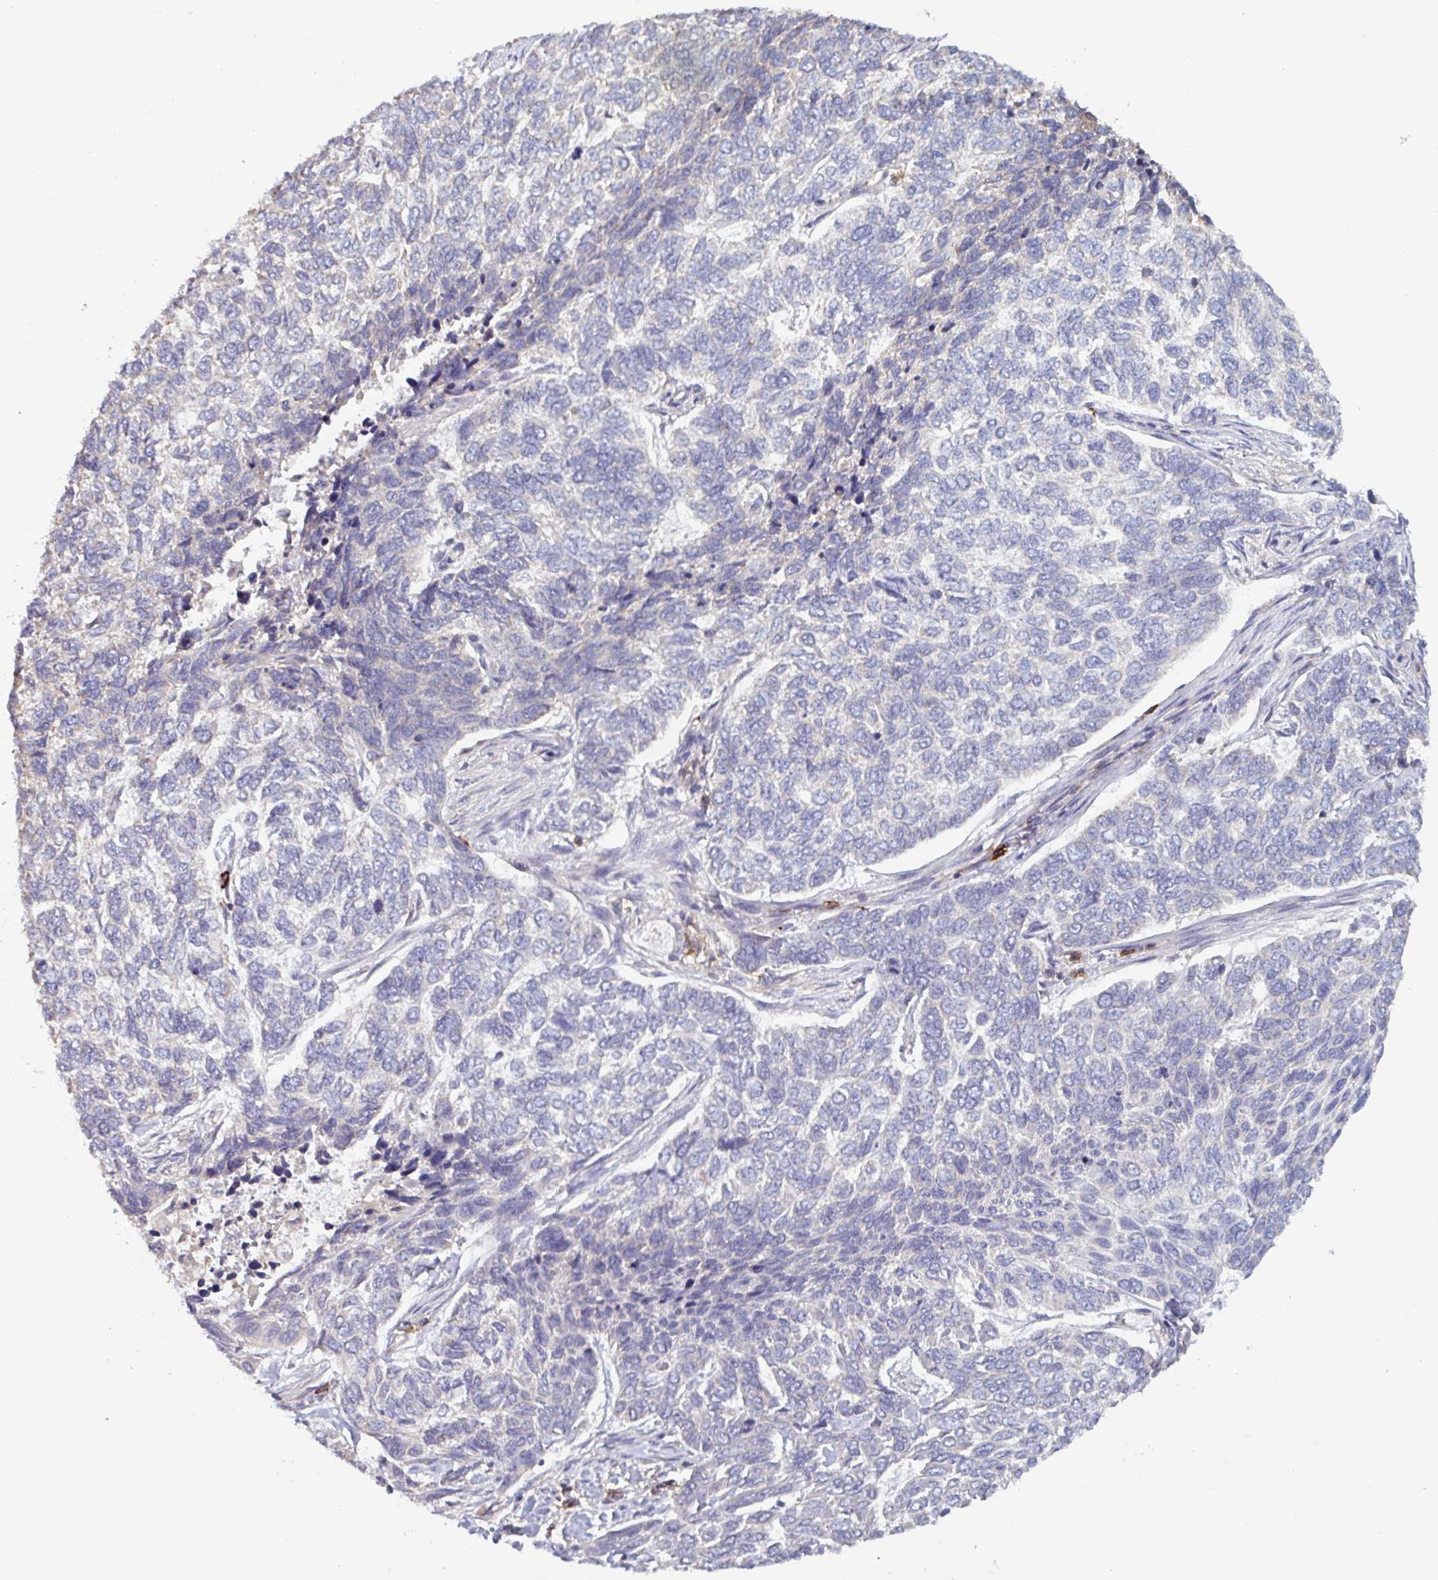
{"staining": {"intensity": "negative", "quantity": "none", "location": "none"}, "tissue": "skin cancer", "cell_type": "Tumor cells", "image_type": "cancer", "snomed": [{"axis": "morphology", "description": "Basal cell carcinoma"}, {"axis": "topography", "description": "Skin"}], "caption": "Tumor cells are negative for brown protein staining in basal cell carcinoma (skin).", "gene": "CD1E", "patient": {"sex": "female", "age": 65}}